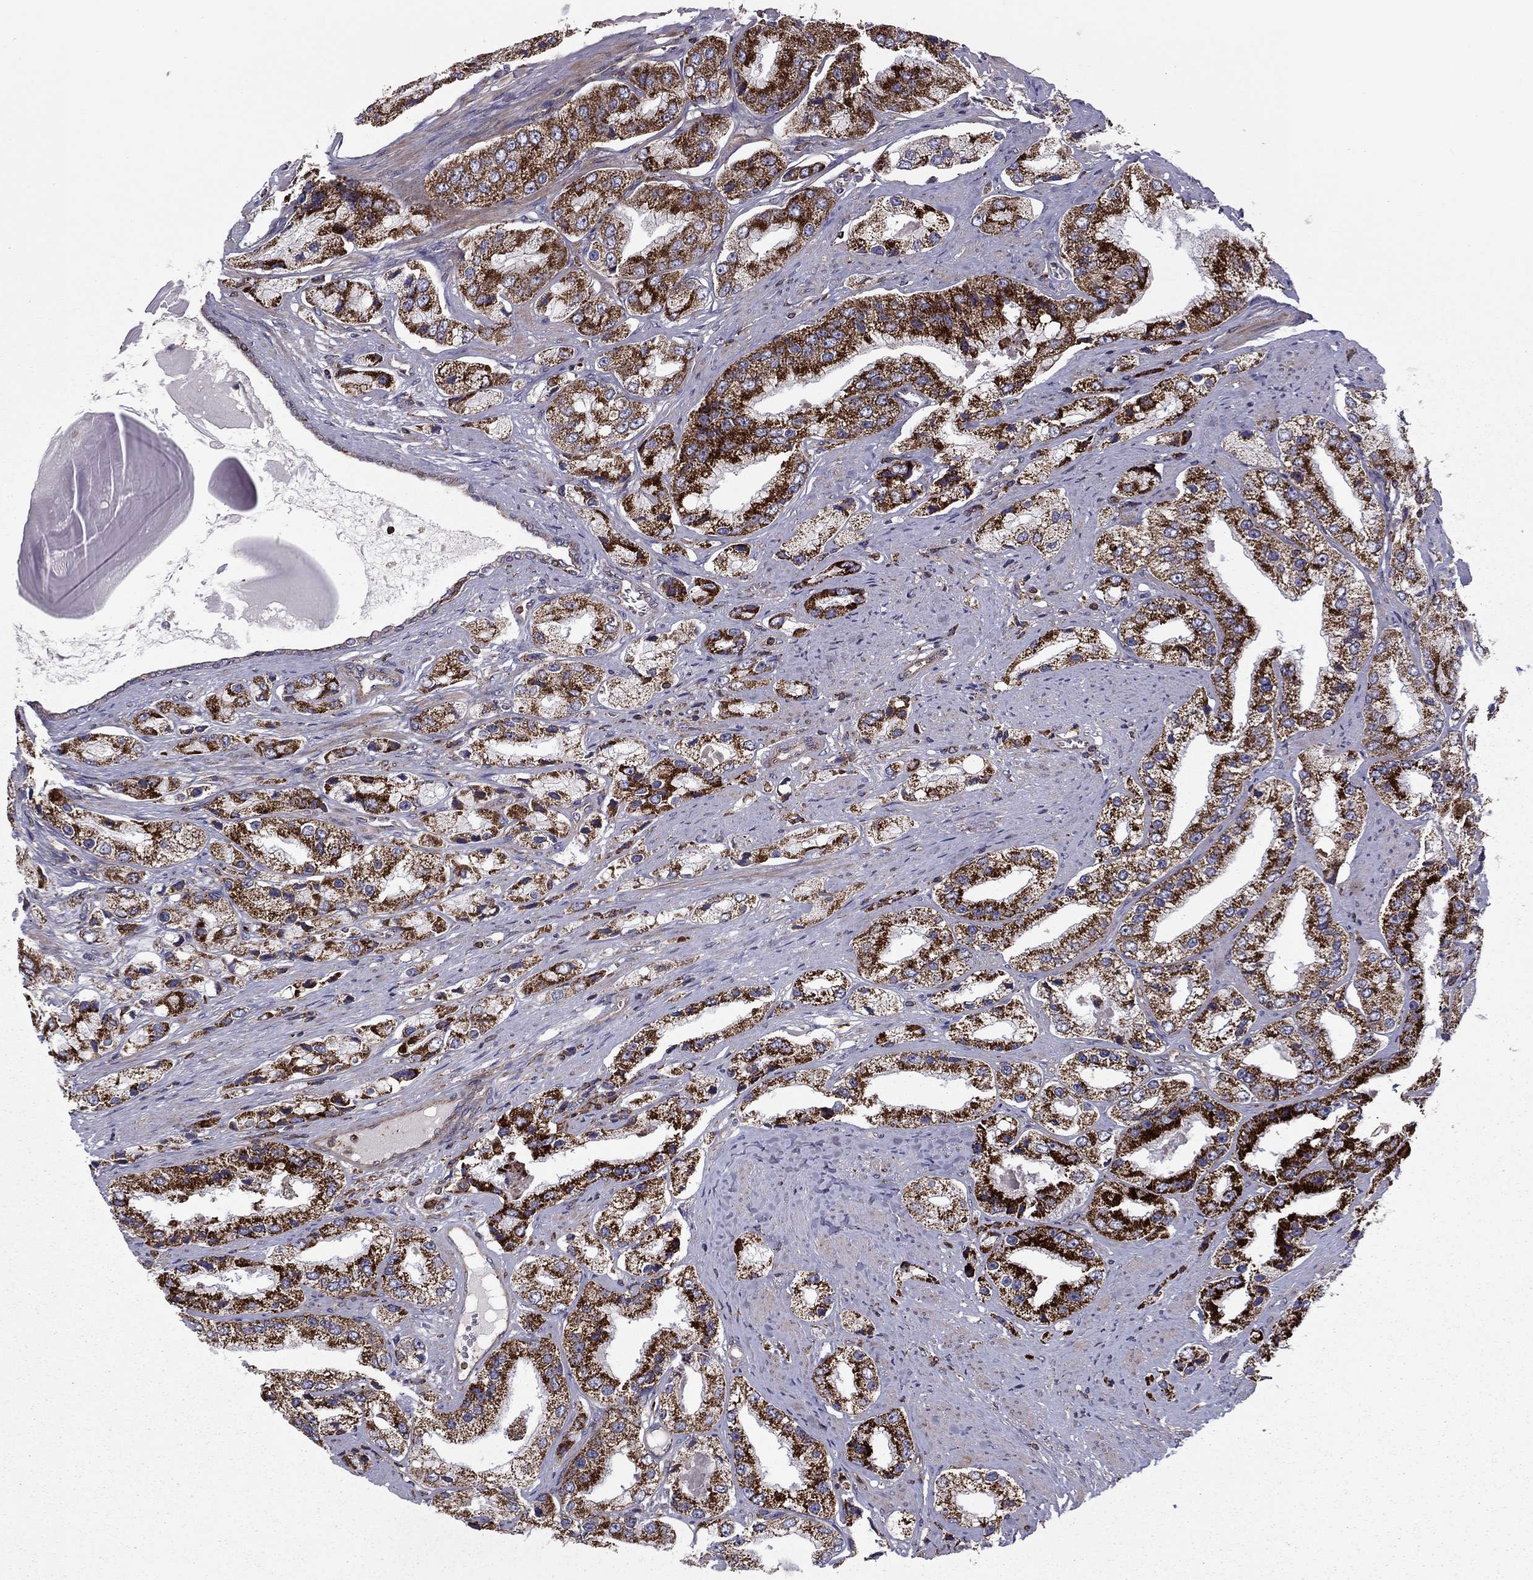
{"staining": {"intensity": "strong", "quantity": "25%-75%", "location": "cytoplasmic/membranous"}, "tissue": "prostate cancer", "cell_type": "Tumor cells", "image_type": "cancer", "snomed": [{"axis": "morphology", "description": "Adenocarcinoma, Low grade"}, {"axis": "topography", "description": "Prostate"}], "caption": "An immunohistochemistry (IHC) histopathology image of neoplastic tissue is shown. Protein staining in brown highlights strong cytoplasmic/membranous positivity in prostate cancer within tumor cells. Using DAB (brown) and hematoxylin (blue) stains, captured at high magnification using brightfield microscopy.", "gene": "ALG6", "patient": {"sex": "male", "age": 69}}